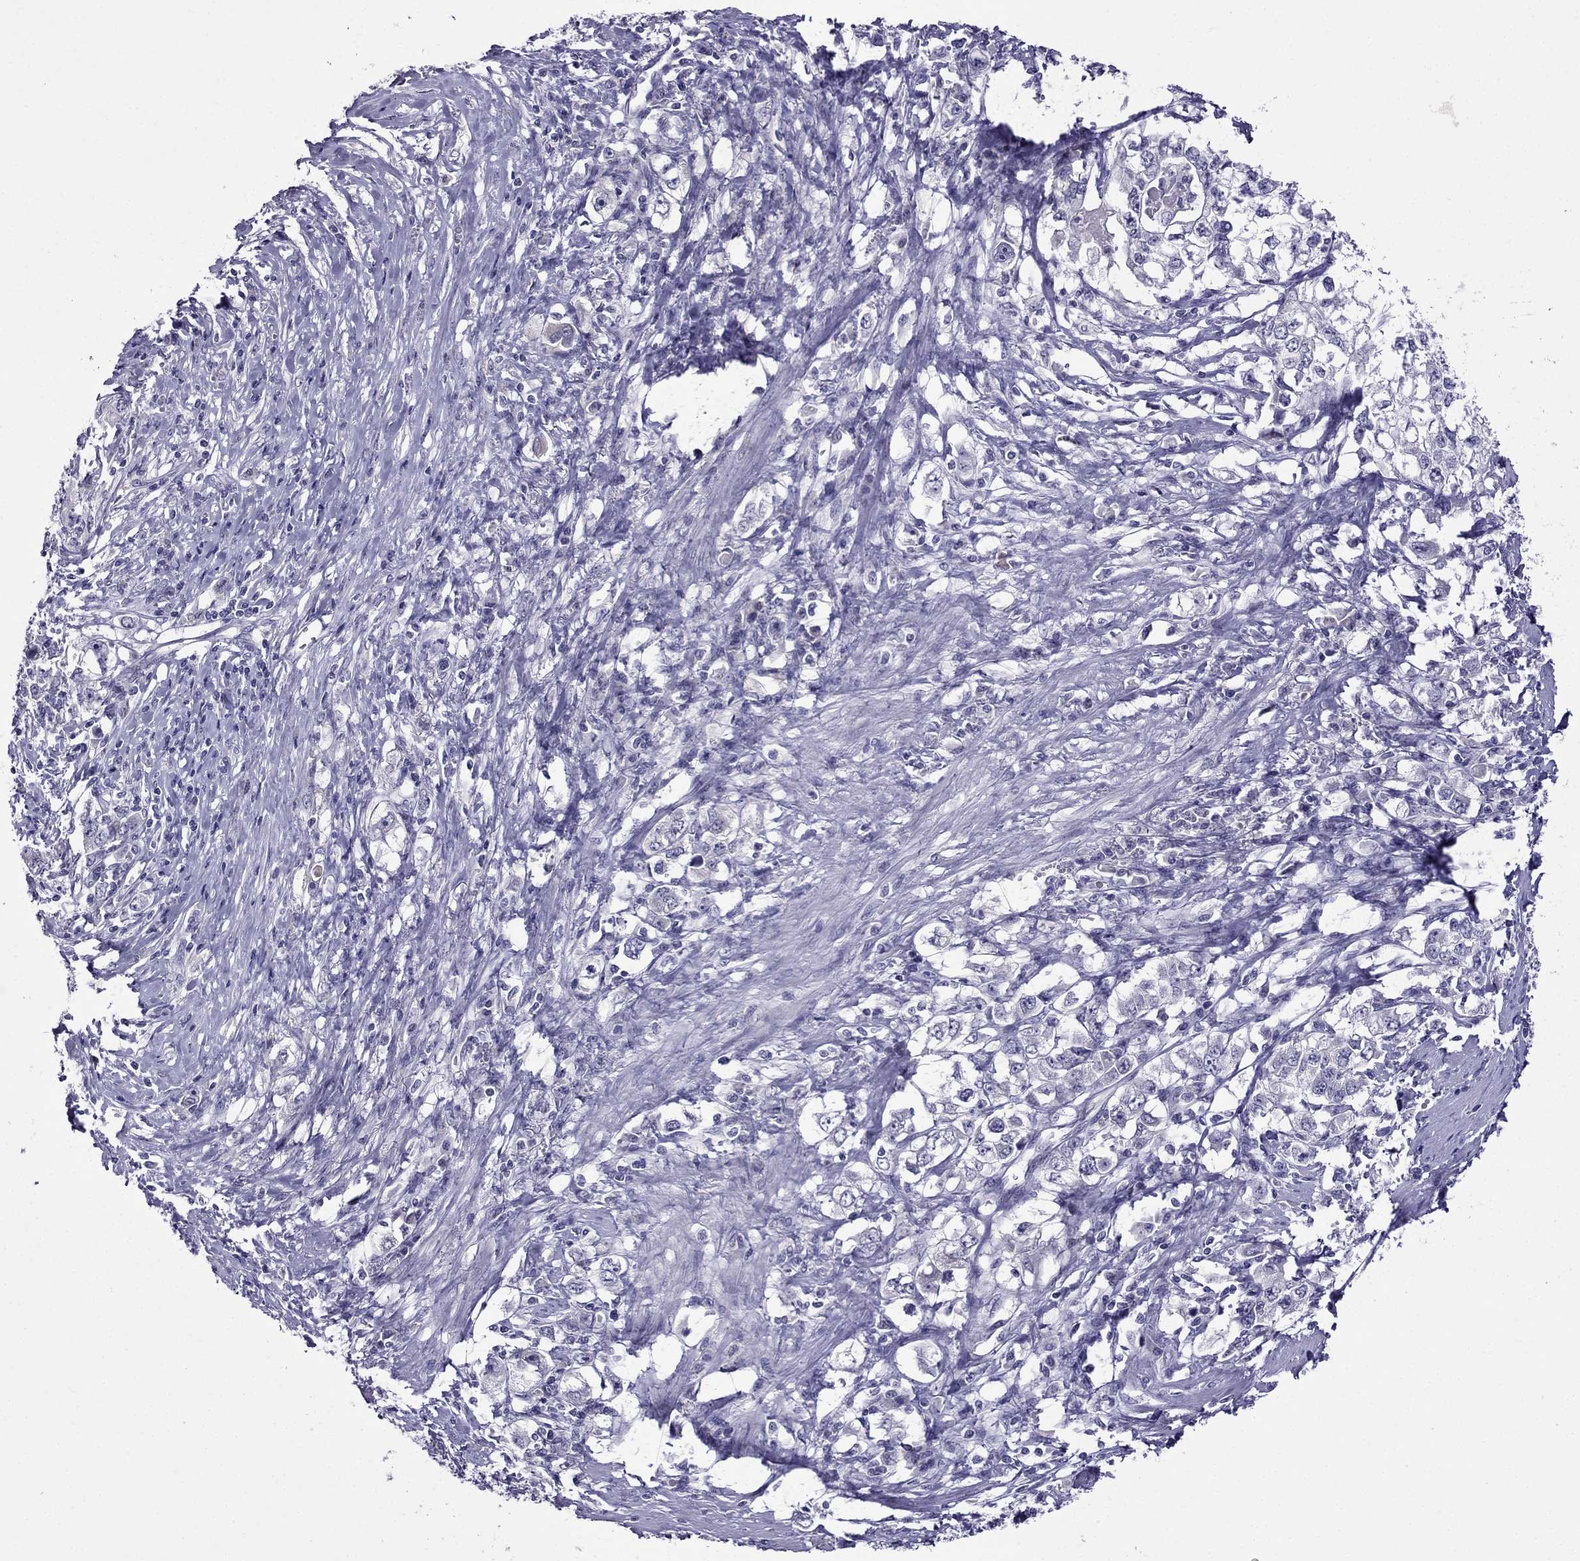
{"staining": {"intensity": "negative", "quantity": "none", "location": "none"}, "tissue": "stomach cancer", "cell_type": "Tumor cells", "image_type": "cancer", "snomed": [{"axis": "morphology", "description": "Adenocarcinoma, NOS"}, {"axis": "topography", "description": "Stomach, lower"}], "caption": "Immunohistochemical staining of stomach cancer (adenocarcinoma) displays no significant staining in tumor cells.", "gene": "SPTBN4", "patient": {"sex": "female", "age": 72}}